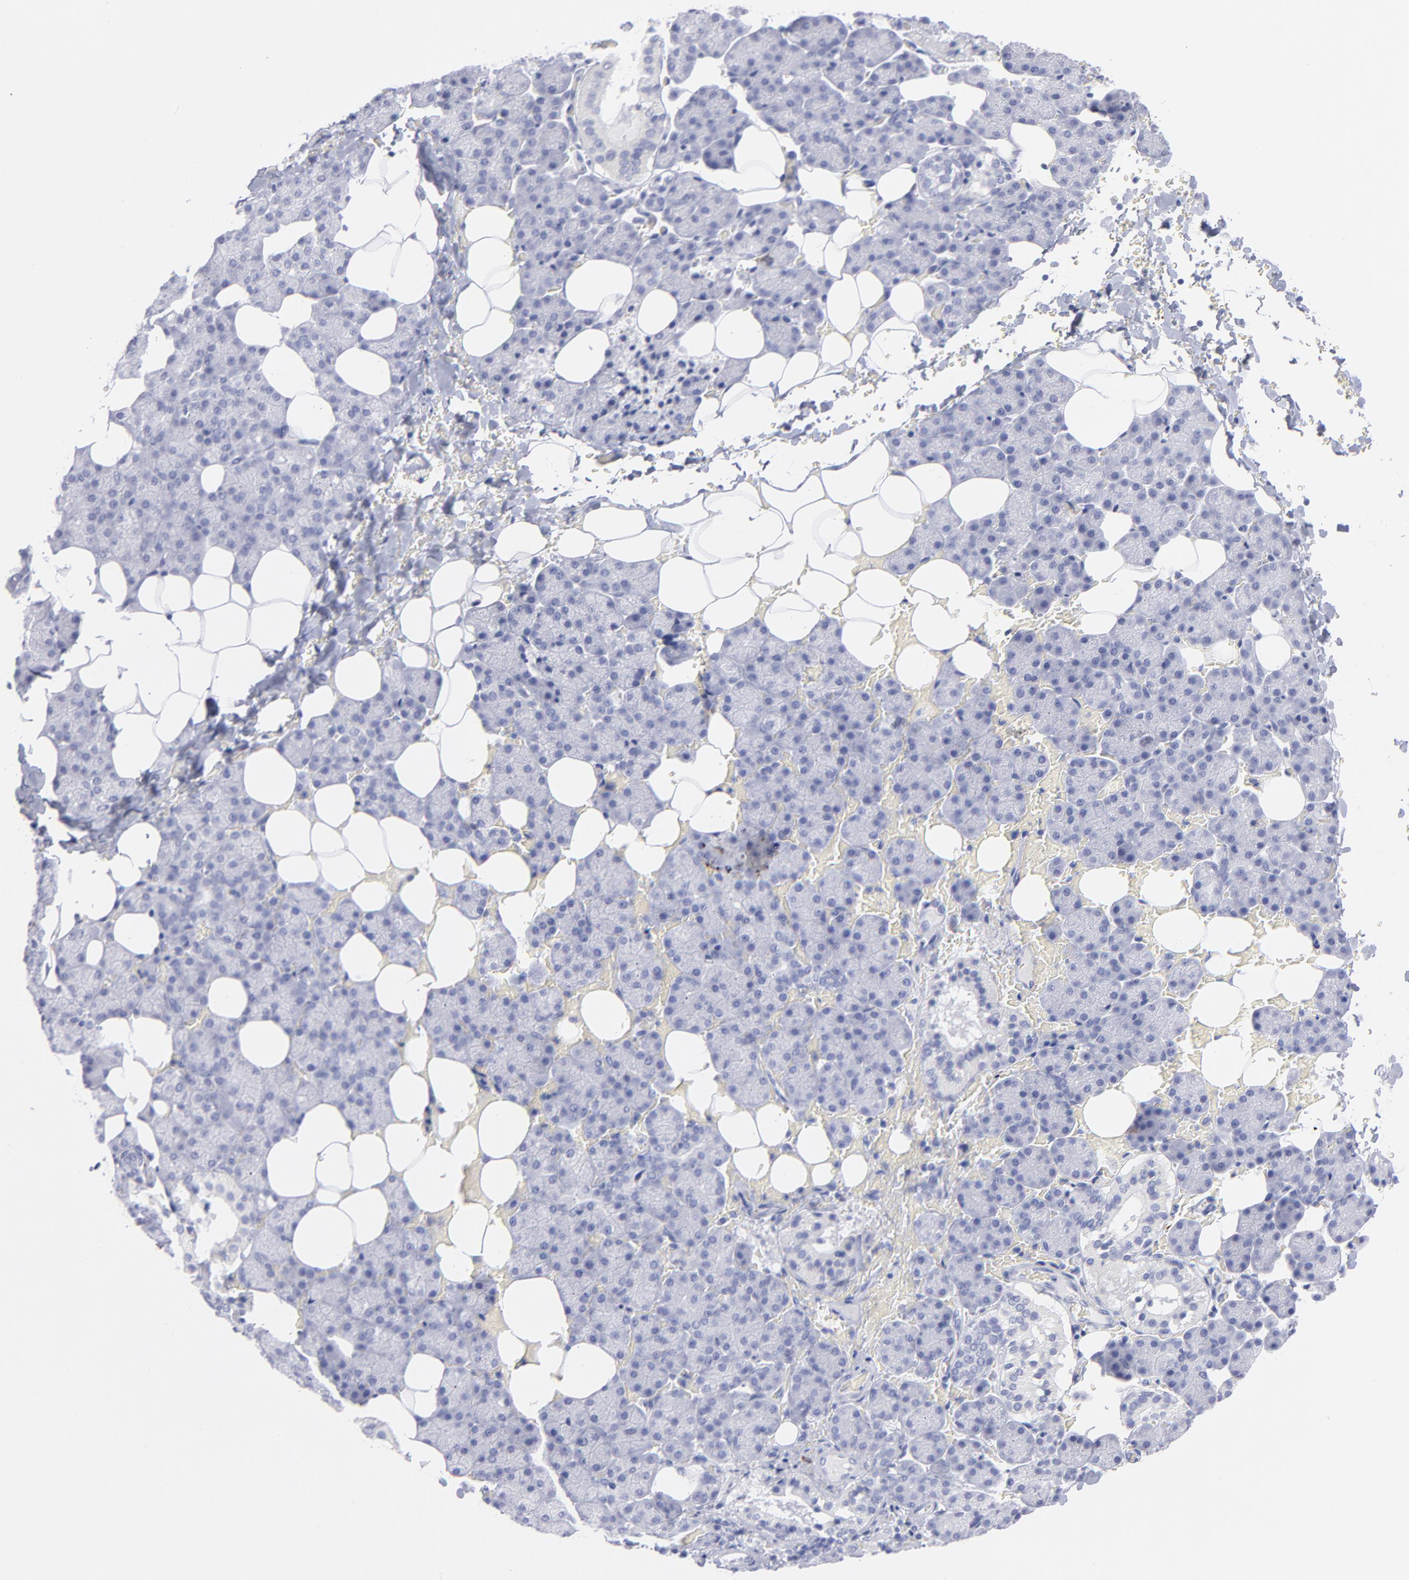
{"staining": {"intensity": "strong", "quantity": "<25%", "location": "cytoplasmic/membranous"}, "tissue": "salivary gland", "cell_type": "Glandular cells", "image_type": "normal", "snomed": [{"axis": "morphology", "description": "Normal tissue, NOS"}, {"axis": "topography", "description": "Lymph node"}, {"axis": "topography", "description": "Salivary gland"}], "caption": "Protein analysis of normal salivary gland demonstrates strong cytoplasmic/membranous expression in about <25% of glandular cells. (brown staining indicates protein expression, while blue staining denotes nuclei).", "gene": "CCNB1", "patient": {"sex": "male", "age": 8}}